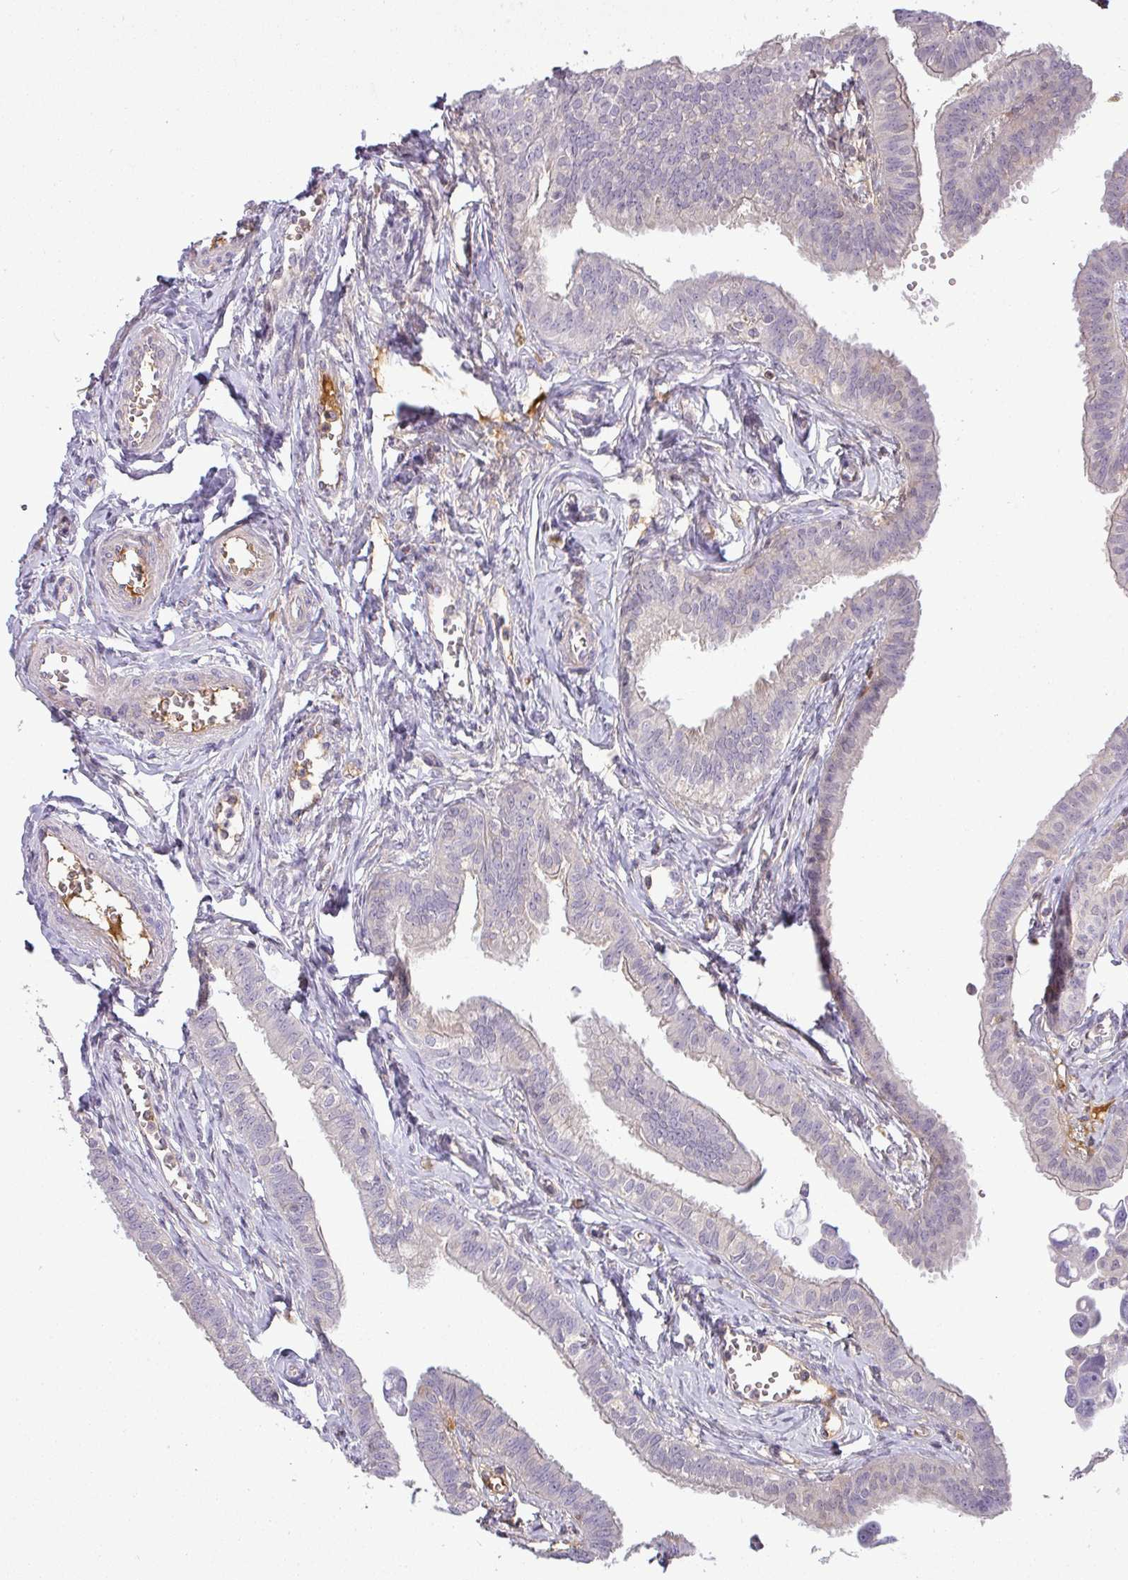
{"staining": {"intensity": "weak", "quantity": "<25%", "location": "cytoplasmic/membranous"}, "tissue": "fallopian tube", "cell_type": "Glandular cells", "image_type": "normal", "snomed": [{"axis": "morphology", "description": "Normal tissue, NOS"}, {"axis": "morphology", "description": "Carcinoma, NOS"}, {"axis": "topography", "description": "Fallopian tube"}, {"axis": "topography", "description": "Ovary"}], "caption": "Immunohistochemistry (IHC) micrograph of benign fallopian tube: human fallopian tube stained with DAB demonstrates no significant protein staining in glandular cells.", "gene": "APOM", "patient": {"sex": "female", "age": 59}}